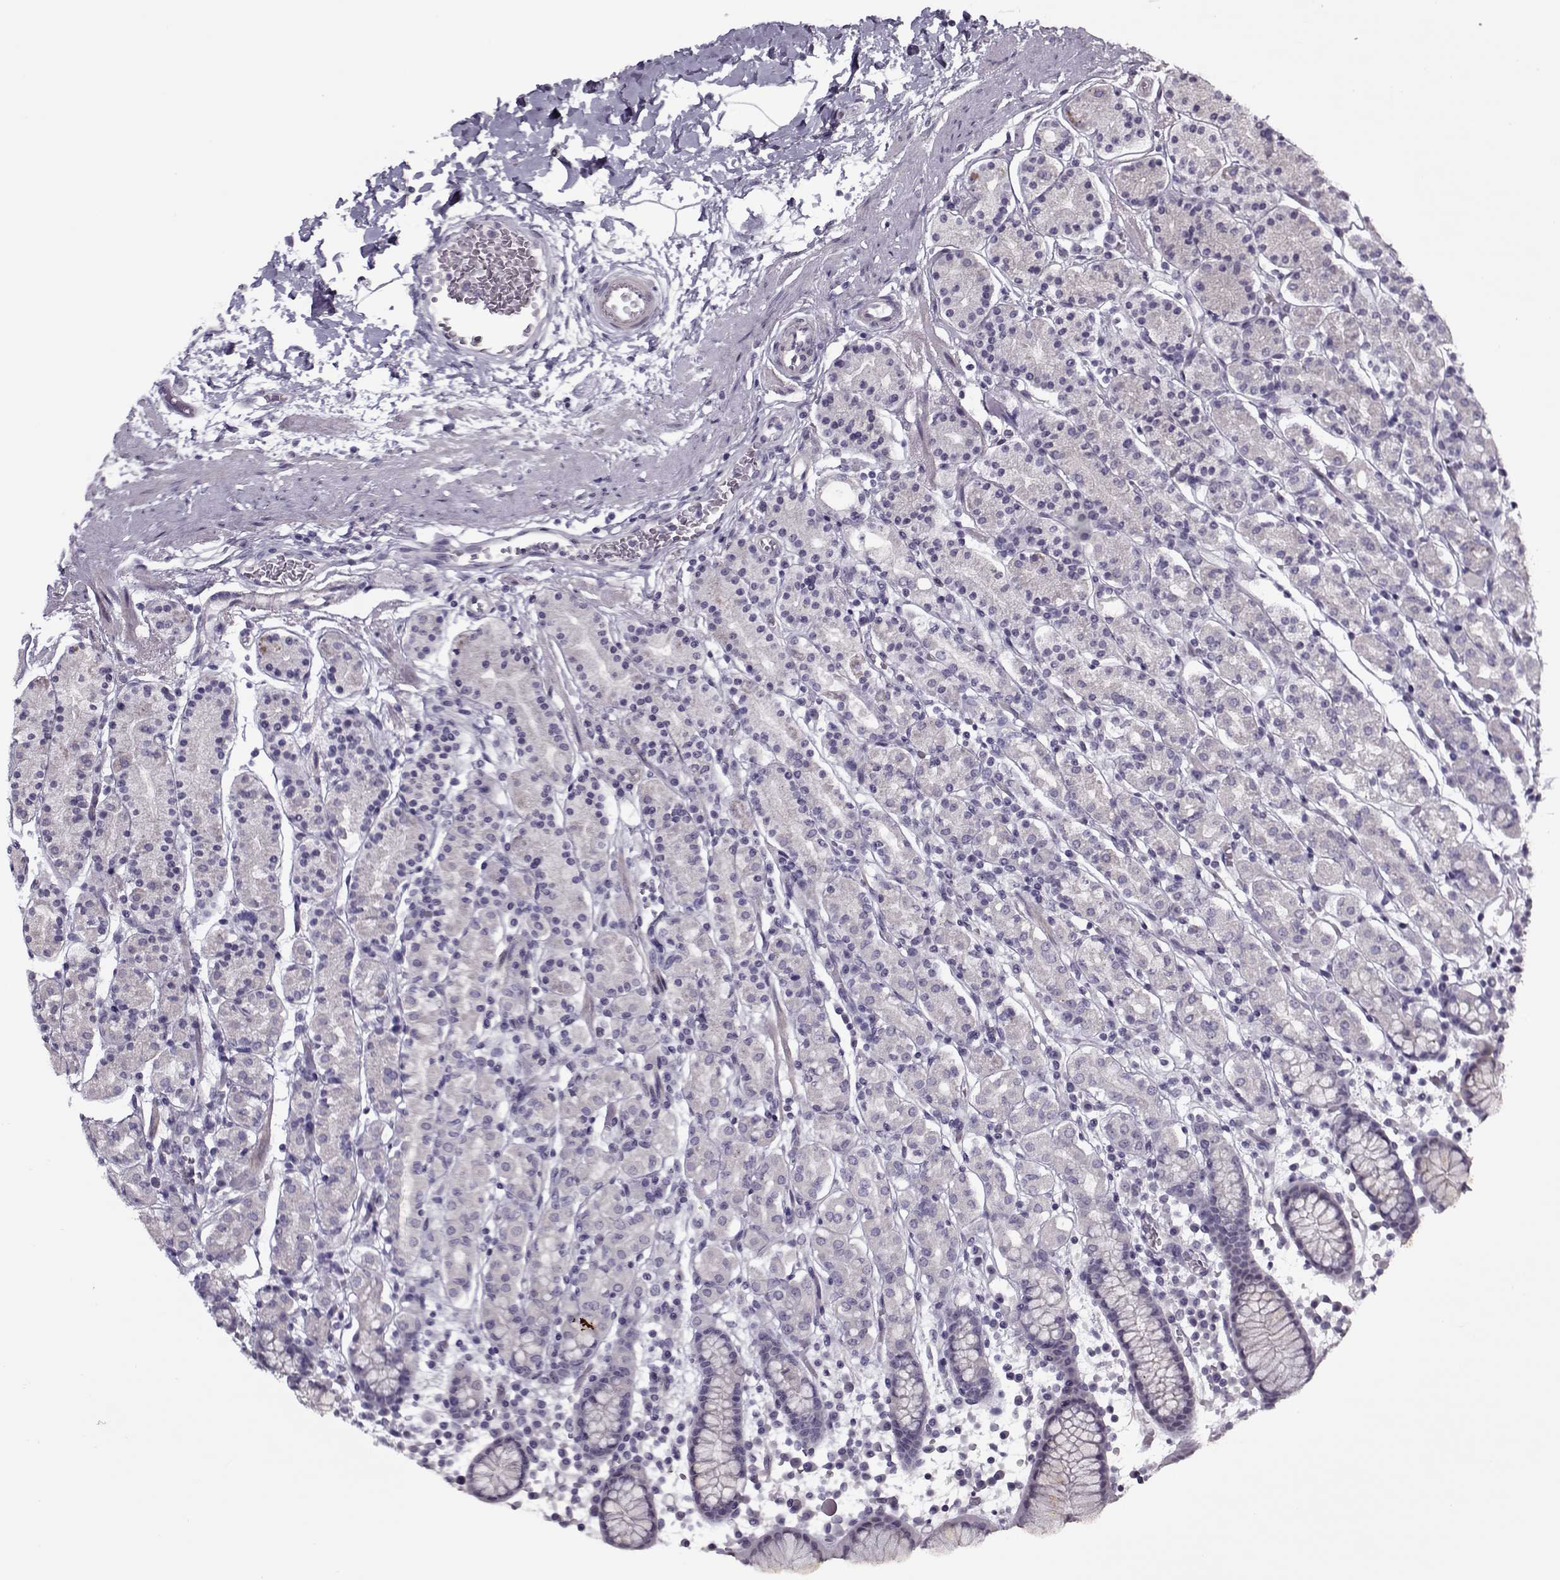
{"staining": {"intensity": "negative", "quantity": "none", "location": "none"}, "tissue": "stomach", "cell_type": "Glandular cells", "image_type": "normal", "snomed": [{"axis": "morphology", "description": "Normal tissue, NOS"}, {"axis": "topography", "description": "Stomach, upper"}, {"axis": "topography", "description": "Stomach"}], "caption": "Immunohistochemistry photomicrograph of normal stomach: stomach stained with DAB (3,3'-diaminobenzidine) shows no significant protein positivity in glandular cells.", "gene": "CIBAR1", "patient": {"sex": "male", "age": 62}}